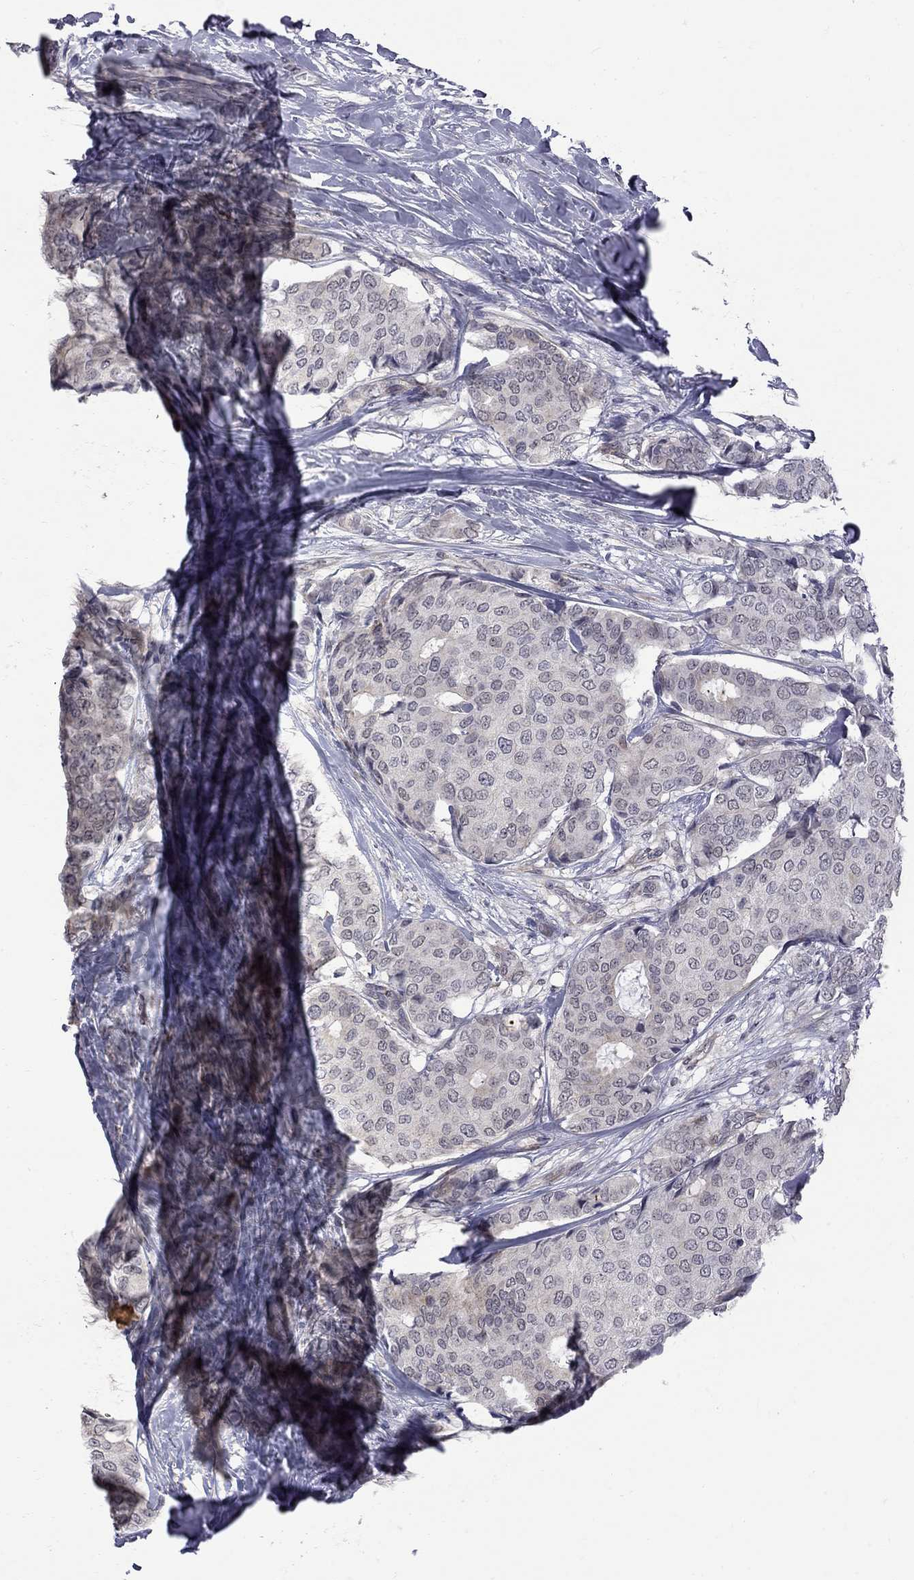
{"staining": {"intensity": "negative", "quantity": "none", "location": "none"}, "tissue": "breast cancer", "cell_type": "Tumor cells", "image_type": "cancer", "snomed": [{"axis": "morphology", "description": "Duct carcinoma"}, {"axis": "topography", "description": "Breast"}], "caption": "Immunohistochemistry (IHC) of breast infiltrating ductal carcinoma demonstrates no staining in tumor cells. Brightfield microscopy of IHC stained with DAB (brown) and hematoxylin (blue), captured at high magnification.", "gene": "GSG1L", "patient": {"sex": "female", "age": 75}}